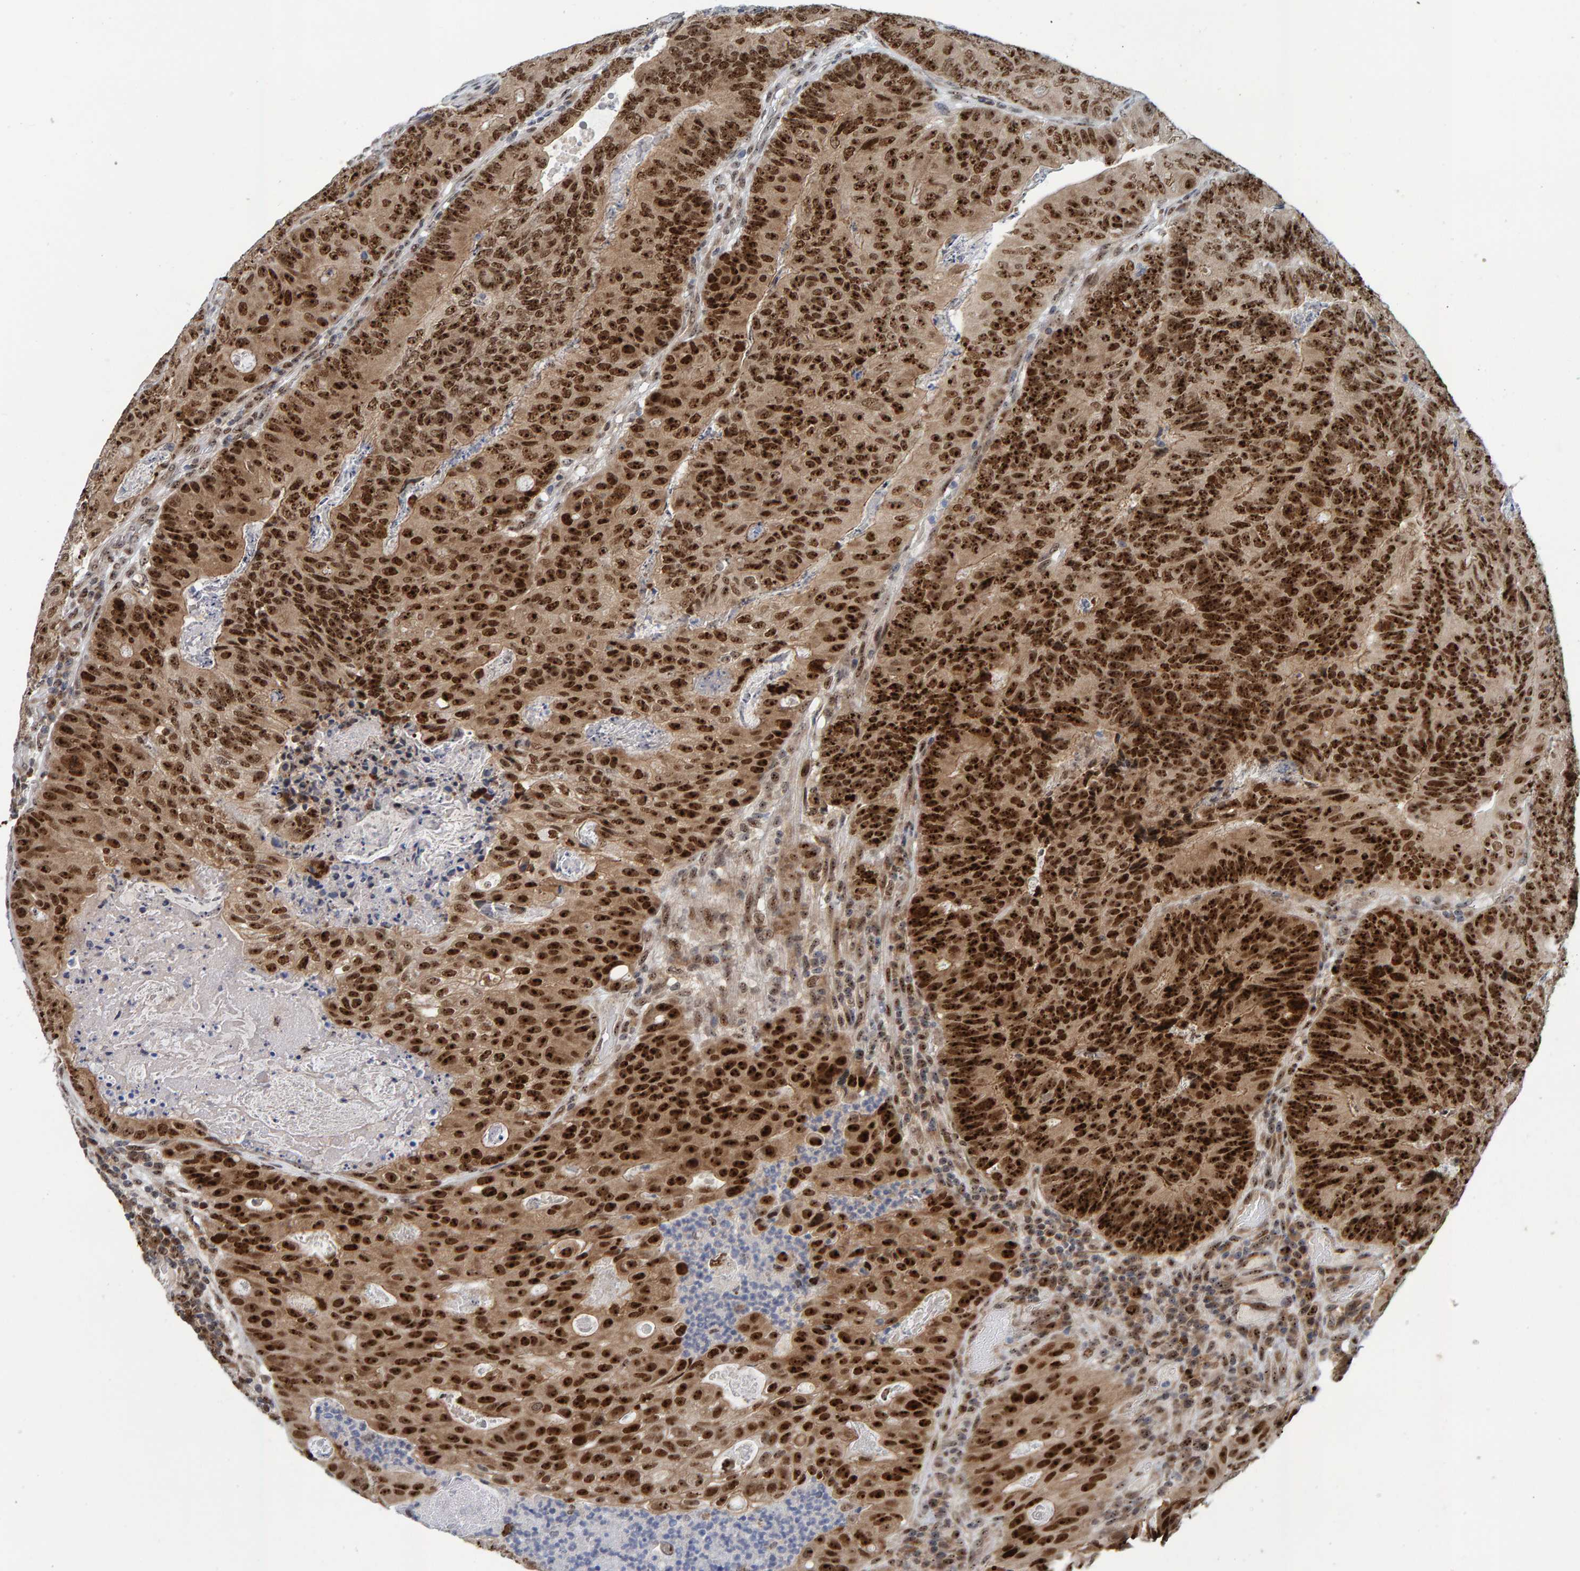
{"staining": {"intensity": "strong", "quantity": ">75%", "location": "cytoplasmic/membranous,nuclear"}, "tissue": "colorectal cancer", "cell_type": "Tumor cells", "image_type": "cancer", "snomed": [{"axis": "morphology", "description": "Adenocarcinoma, NOS"}, {"axis": "topography", "description": "Colon"}], "caption": "Tumor cells display strong cytoplasmic/membranous and nuclear expression in approximately >75% of cells in colorectal cancer. Using DAB (brown) and hematoxylin (blue) stains, captured at high magnification using brightfield microscopy.", "gene": "POLR1E", "patient": {"sex": "female", "age": 67}}